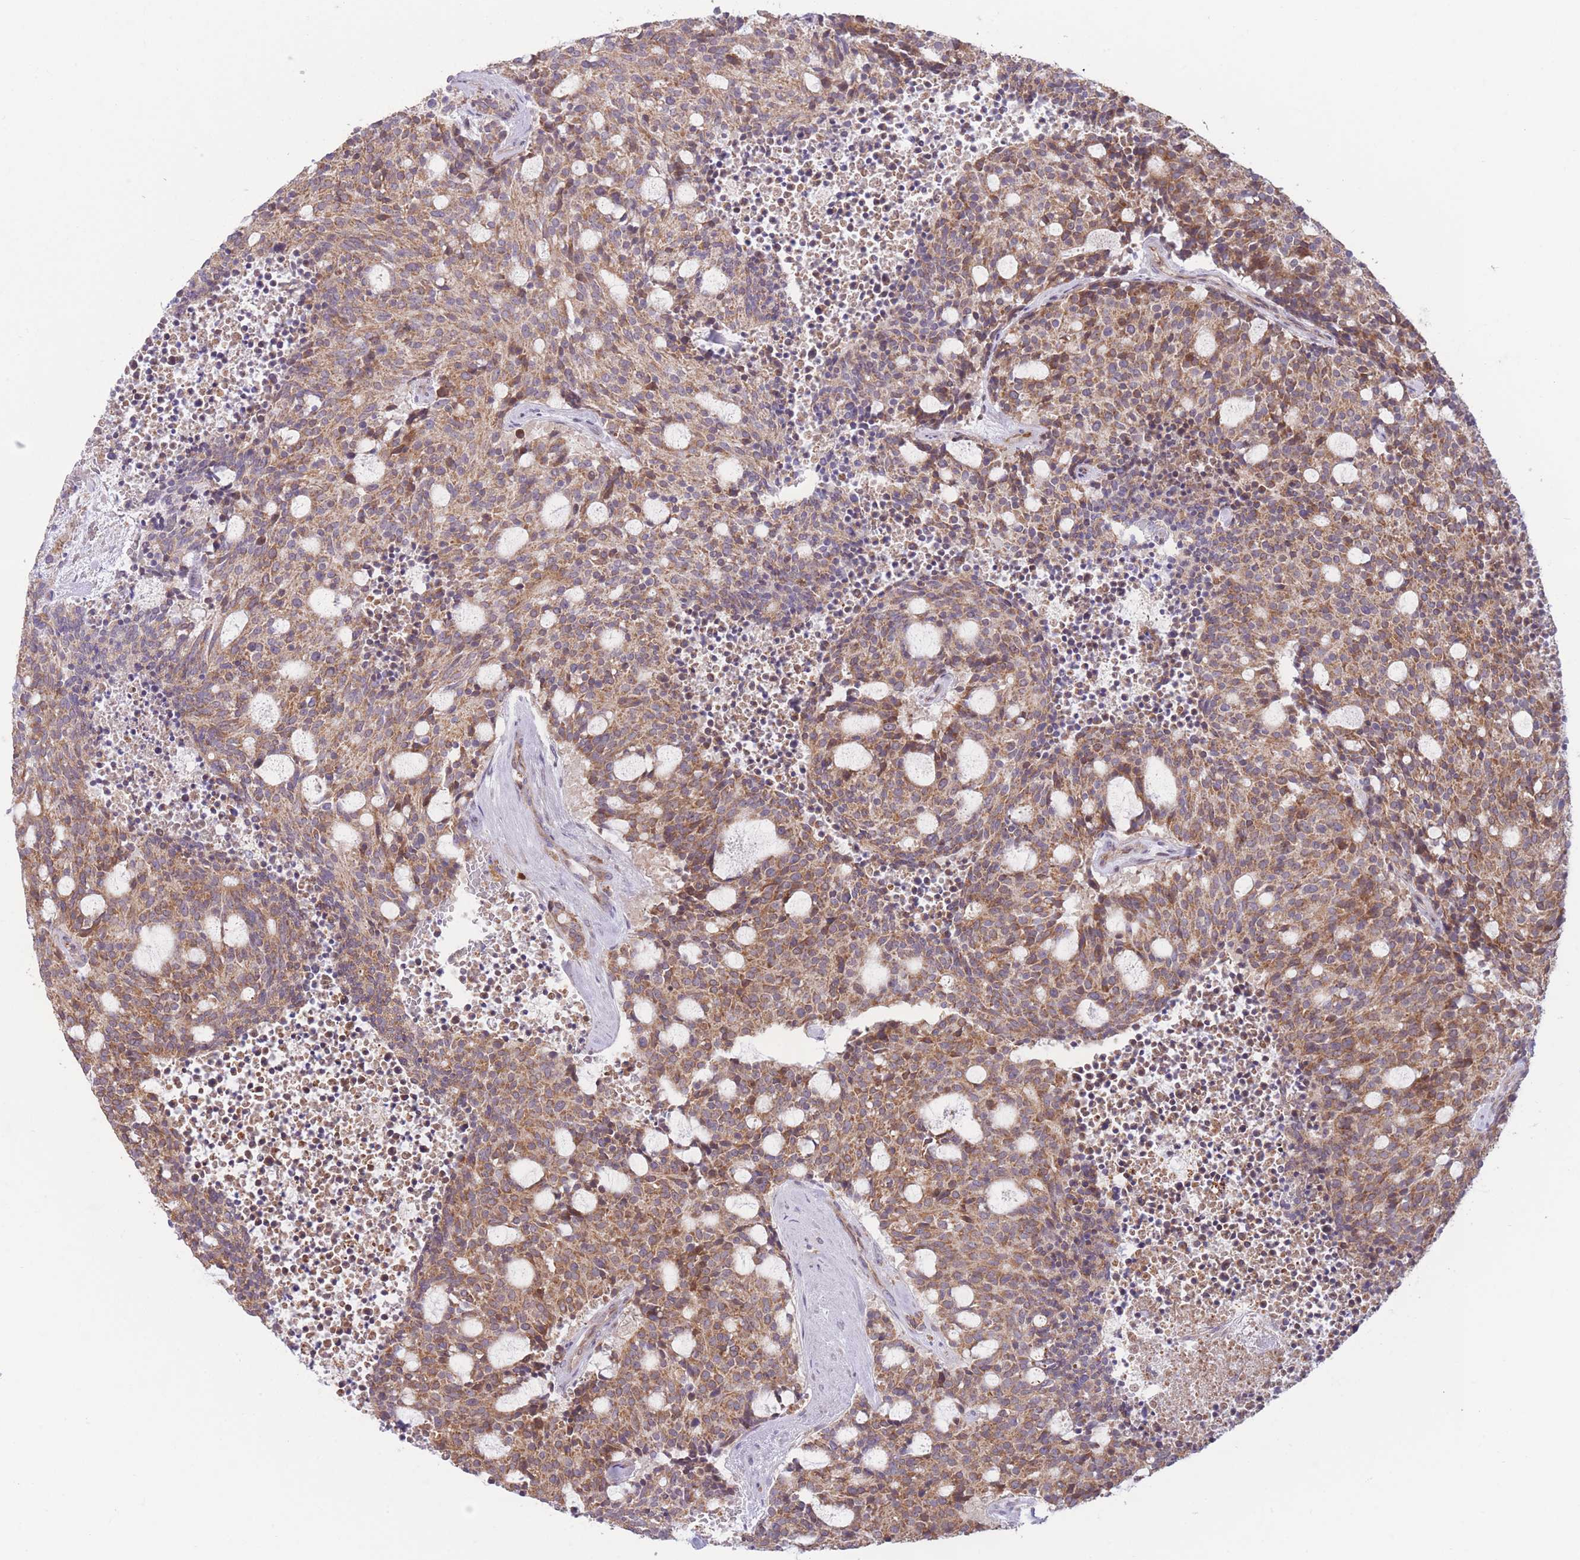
{"staining": {"intensity": "moderate", "quantity": ">75%", "location": "cytoplasmic/membranous"}, "tissue": "carcinoid", "cell_type": "Tumor cells", "image_type": "cancer", "snomed": [{"axis": "morphology", "description": "Carcinoid, malignant, NOS"}, {"axis": "topography", "description": "Pancreas"}], "caption": "Carcinoid was stained to show a protein in brown. There is medium levels of moderate cytoplasmic/membranous staining in about >75% of tumor cells.", "gene": "BOLA2B", "patient": {"sex": "female", "age": 54}}